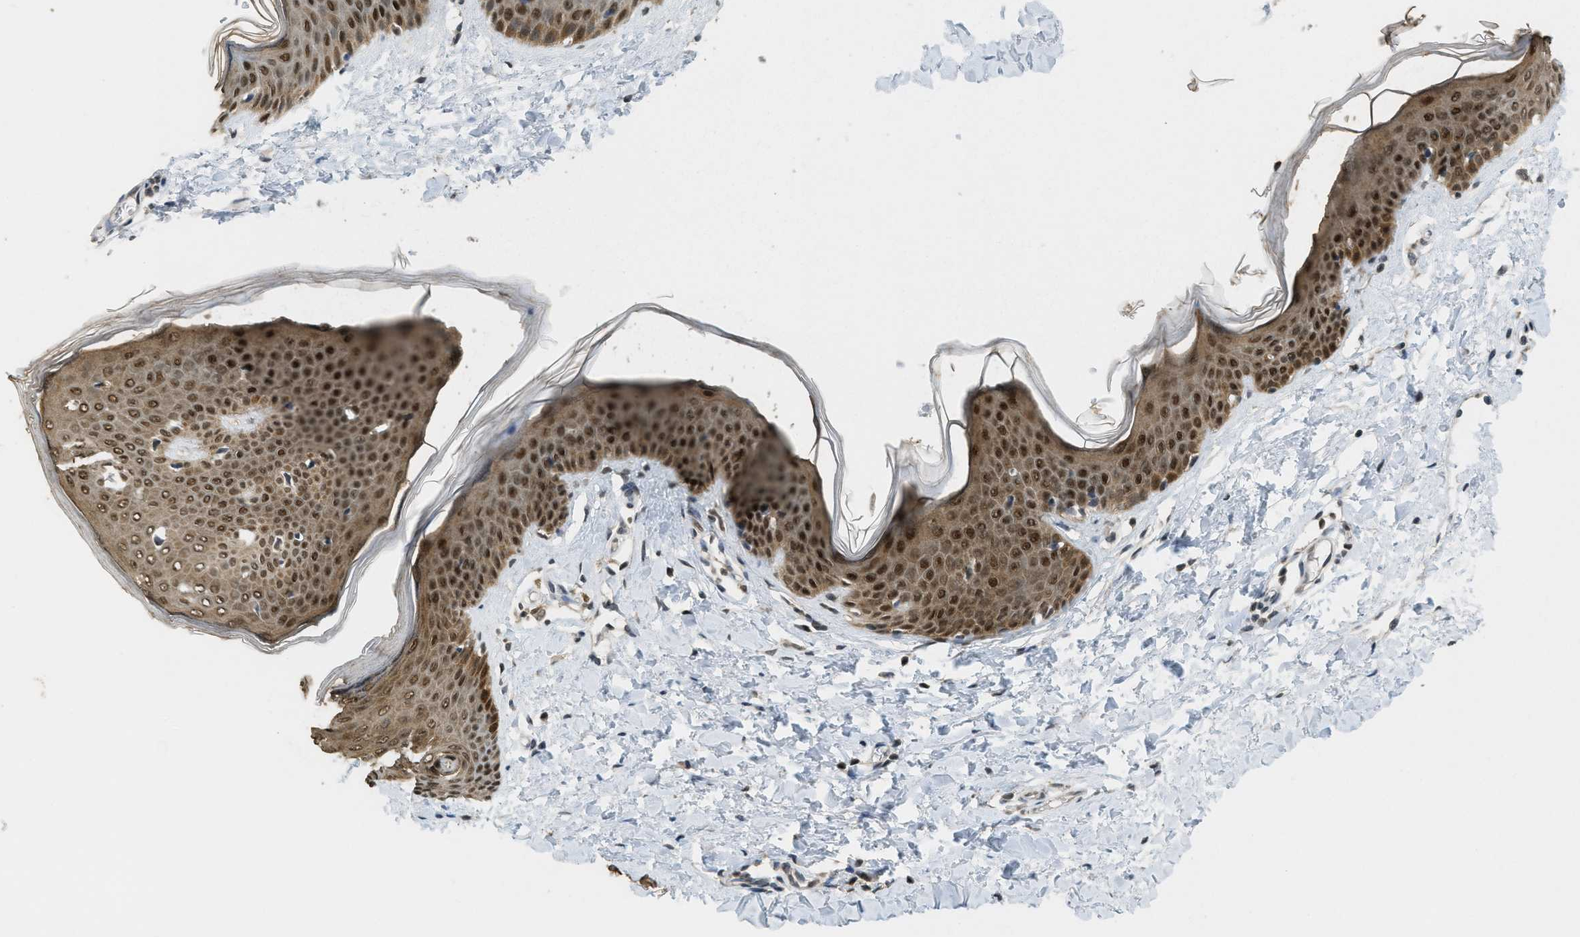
{"staining": {"intensity": "weak", "quantity": ">75%", "location": "cytoplasmic/membranous,nuclear"}, "tissue": "skin", "cell_type": "Fibroblasts", "image_type": "normal", "snomed": [{"axis": "morphology", "description": "Normal tissue, NOS"}, {"axis": "topography", "description": "Skin"}], "caption": "Brown immunohistochemical staining in unremarkable human skin displays weak cytoplasmic/membranous,nuclear staining in approximately >75% of fibroblasts. The protein is shown in brown color, while the nuclei are stained blue.", "gene": "DNAJB1", "patient": {"sex": "female", "age": 17}}